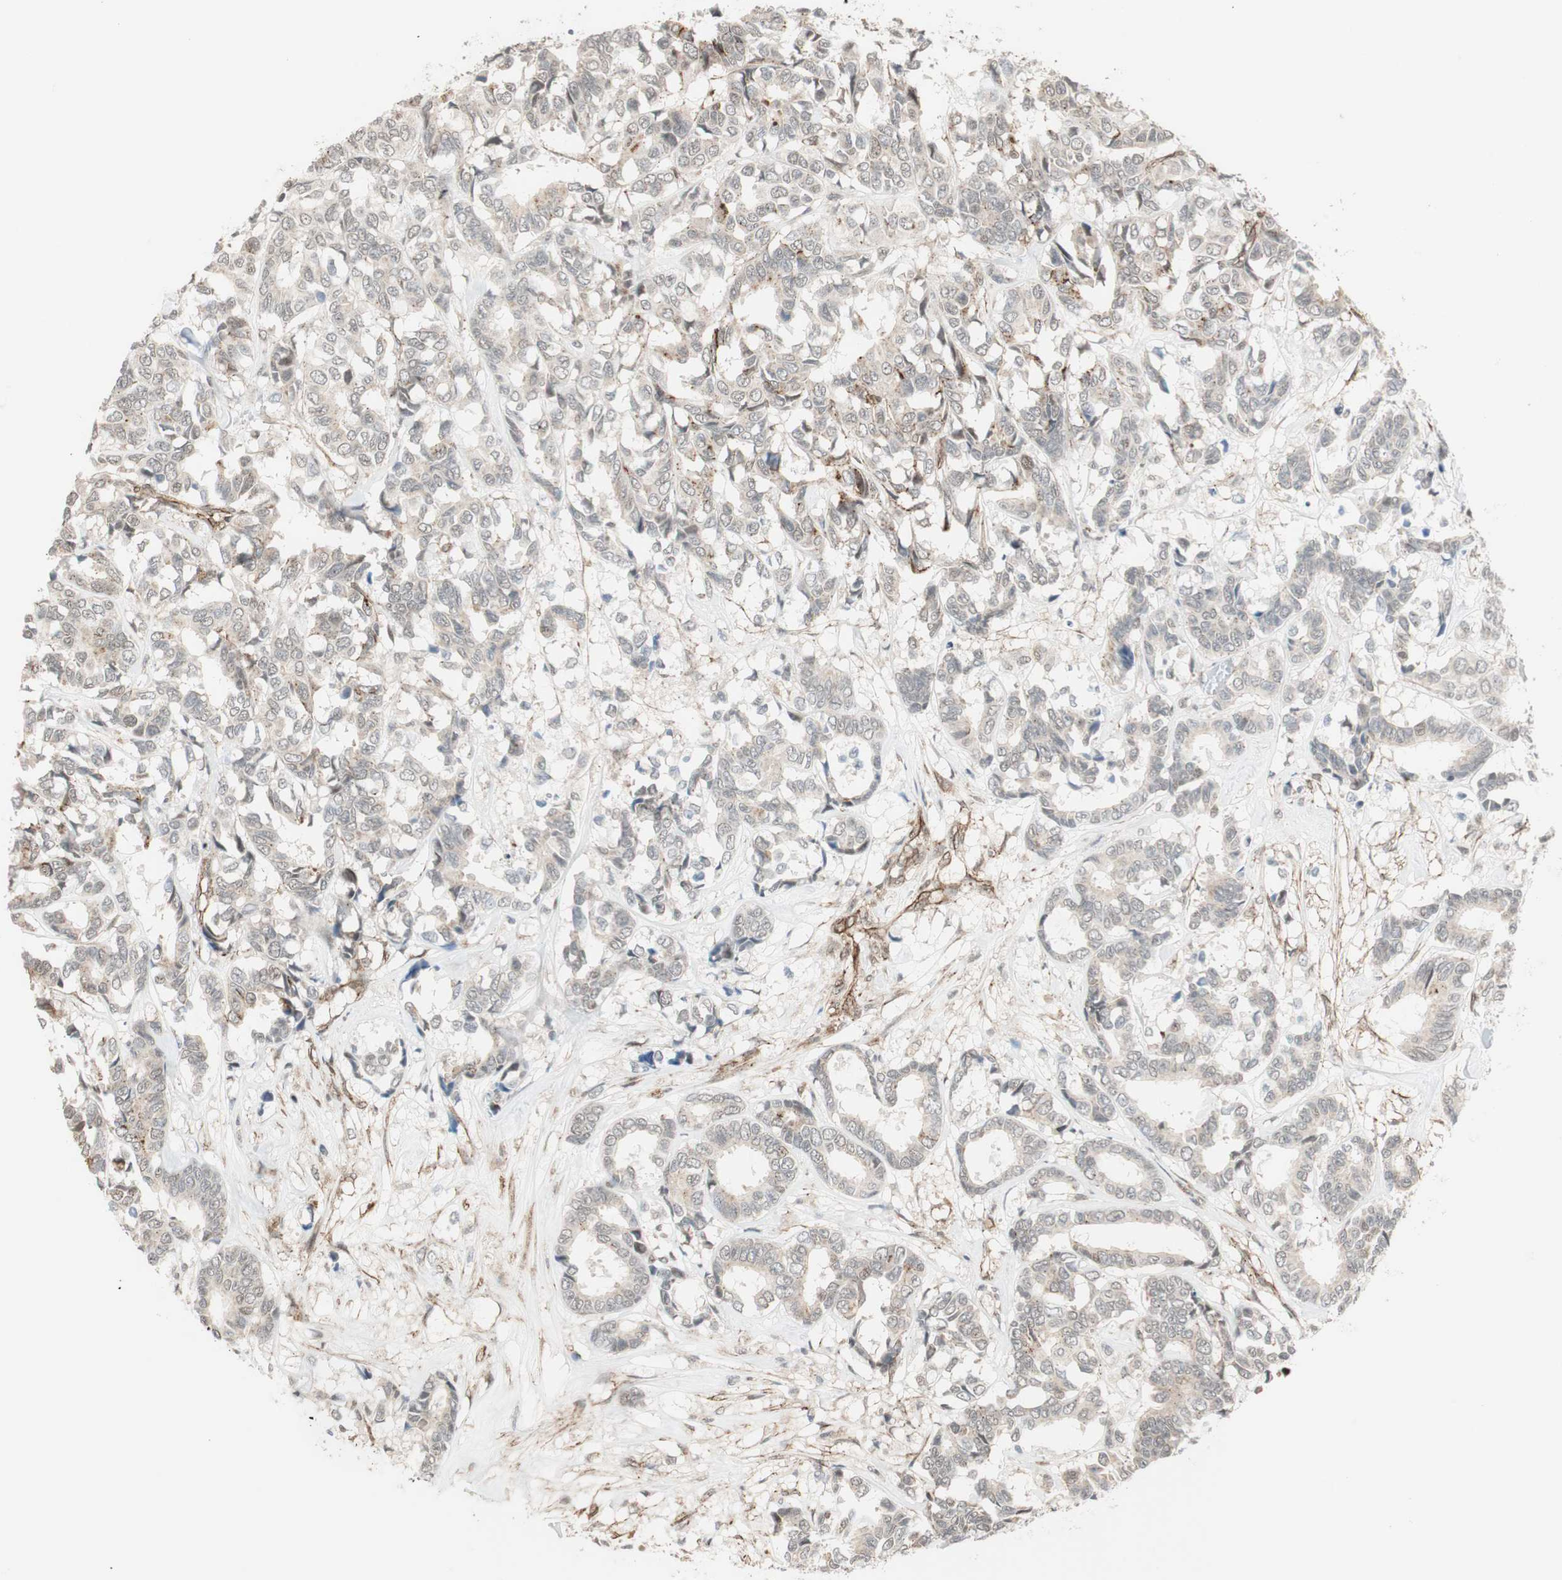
{"staining": {"intensity": "moderate", "quantity": "<25%", "location": "cytoplasmic/membranous"}, "tissue": "breast cancer", "cell_type": "Tumor cells", "image_type": "cancer", "snomed": [{"axis": "morphology", "description": "Duct carcinoma"}, {"axis": "topography", "description": "Breast"}], "caption": "A low amount of moderate cytoplasmic/membranous positivity is seen in approximately <25% of tumor cells in breast infiltrating ductal carcinoma tissue. The protein of interest is shown in brown color, while the nuclei are stained blue.", "gene": "CDK19", "patient": {"sex": "female", "age": 87}}